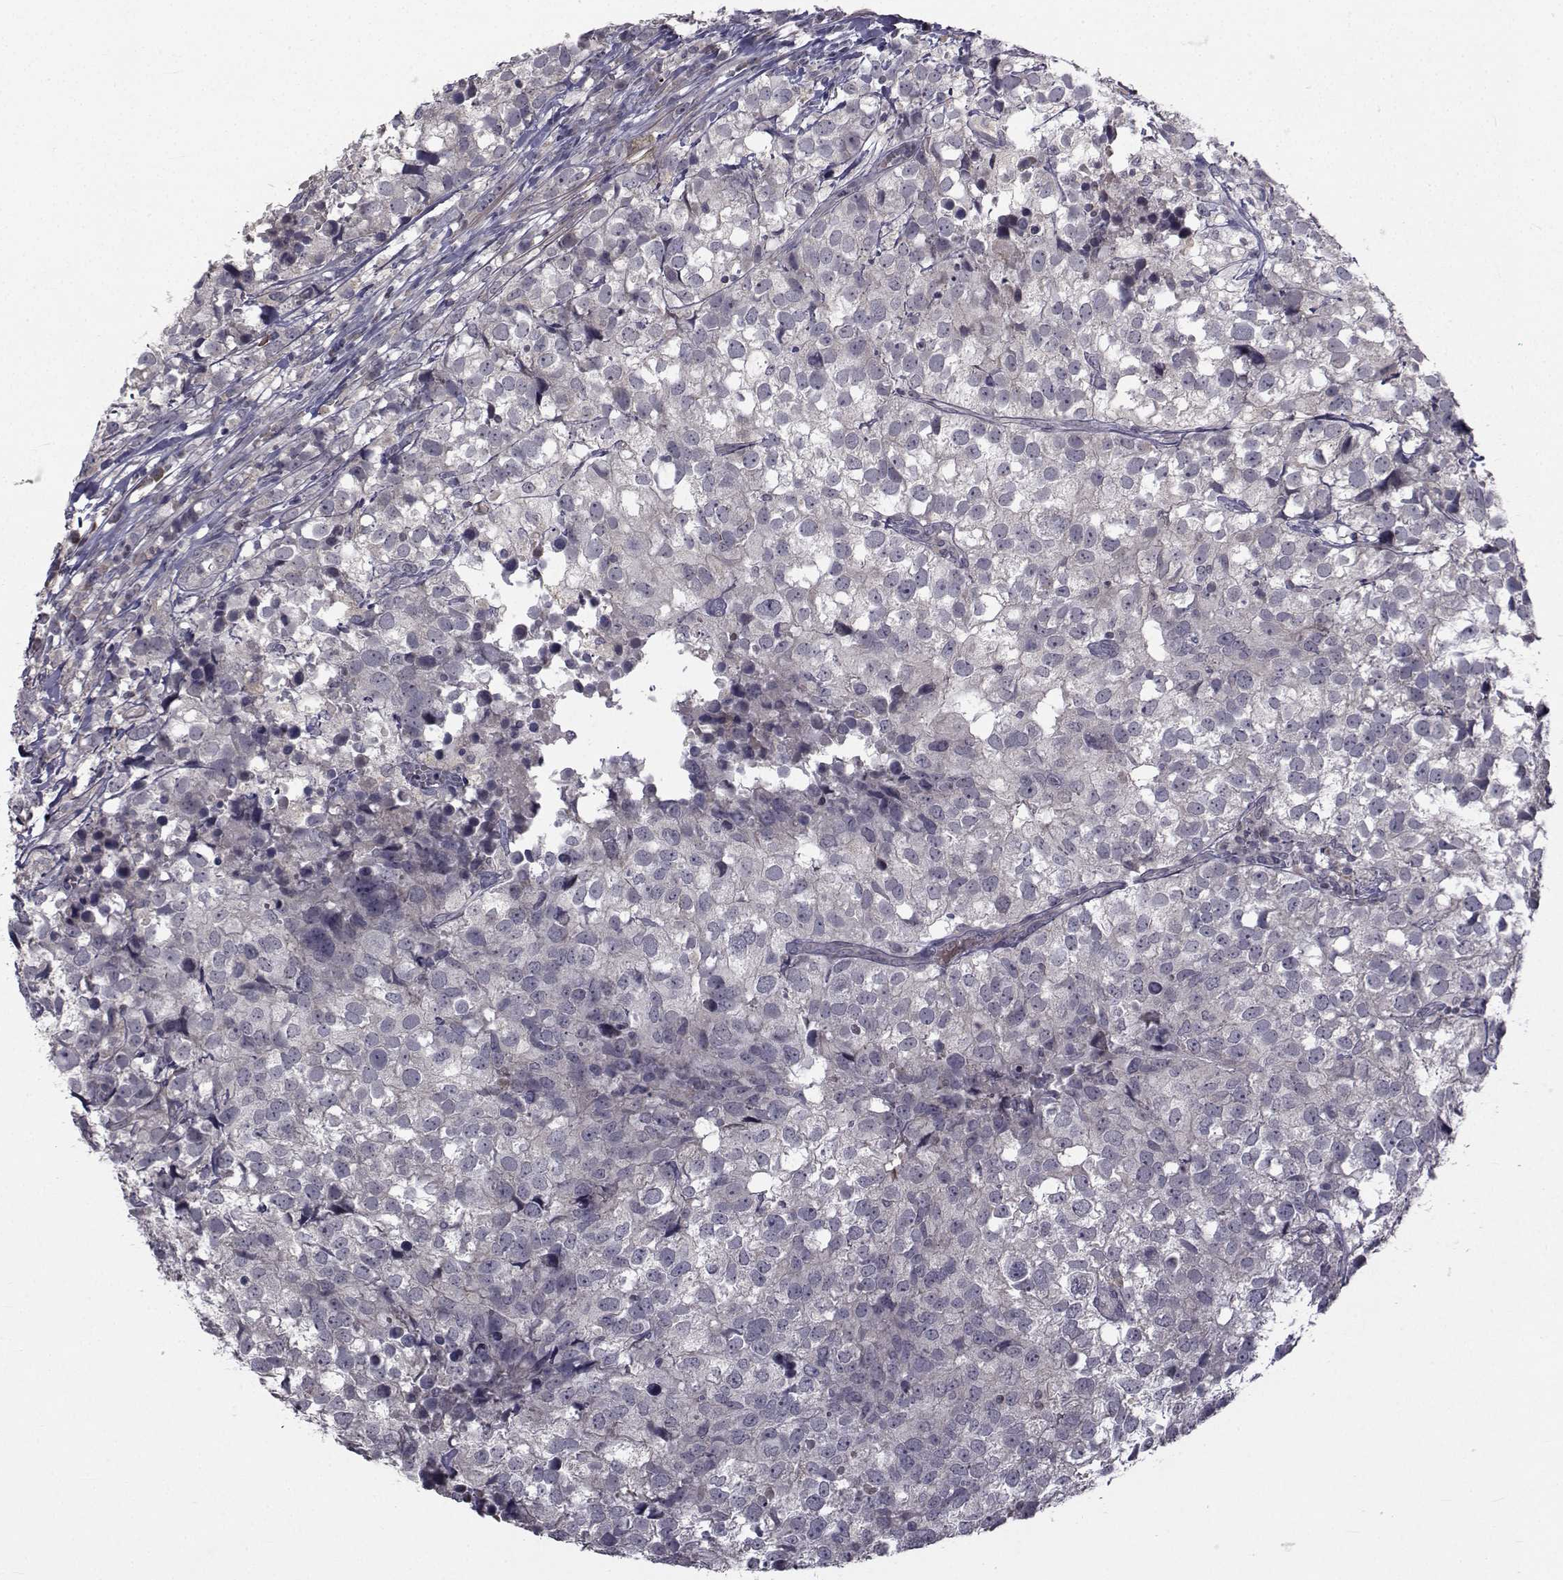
{"staining": {"intensity": "negative", "quantity": "none", "location": "none"}, "tissue": "breast cancer", "cell_type": "Tumor cells", "image_type": "cancer", "snomed": [{"axis": "morphology", "description": "Duct carcinoma"}, {"axis": "topography", "description": "Breast"}], "caption": "Tumor cells show no significant protein expression in breast cancer.", "gene": "FDXR", "patient": {"sex": "female", "age": 30}}